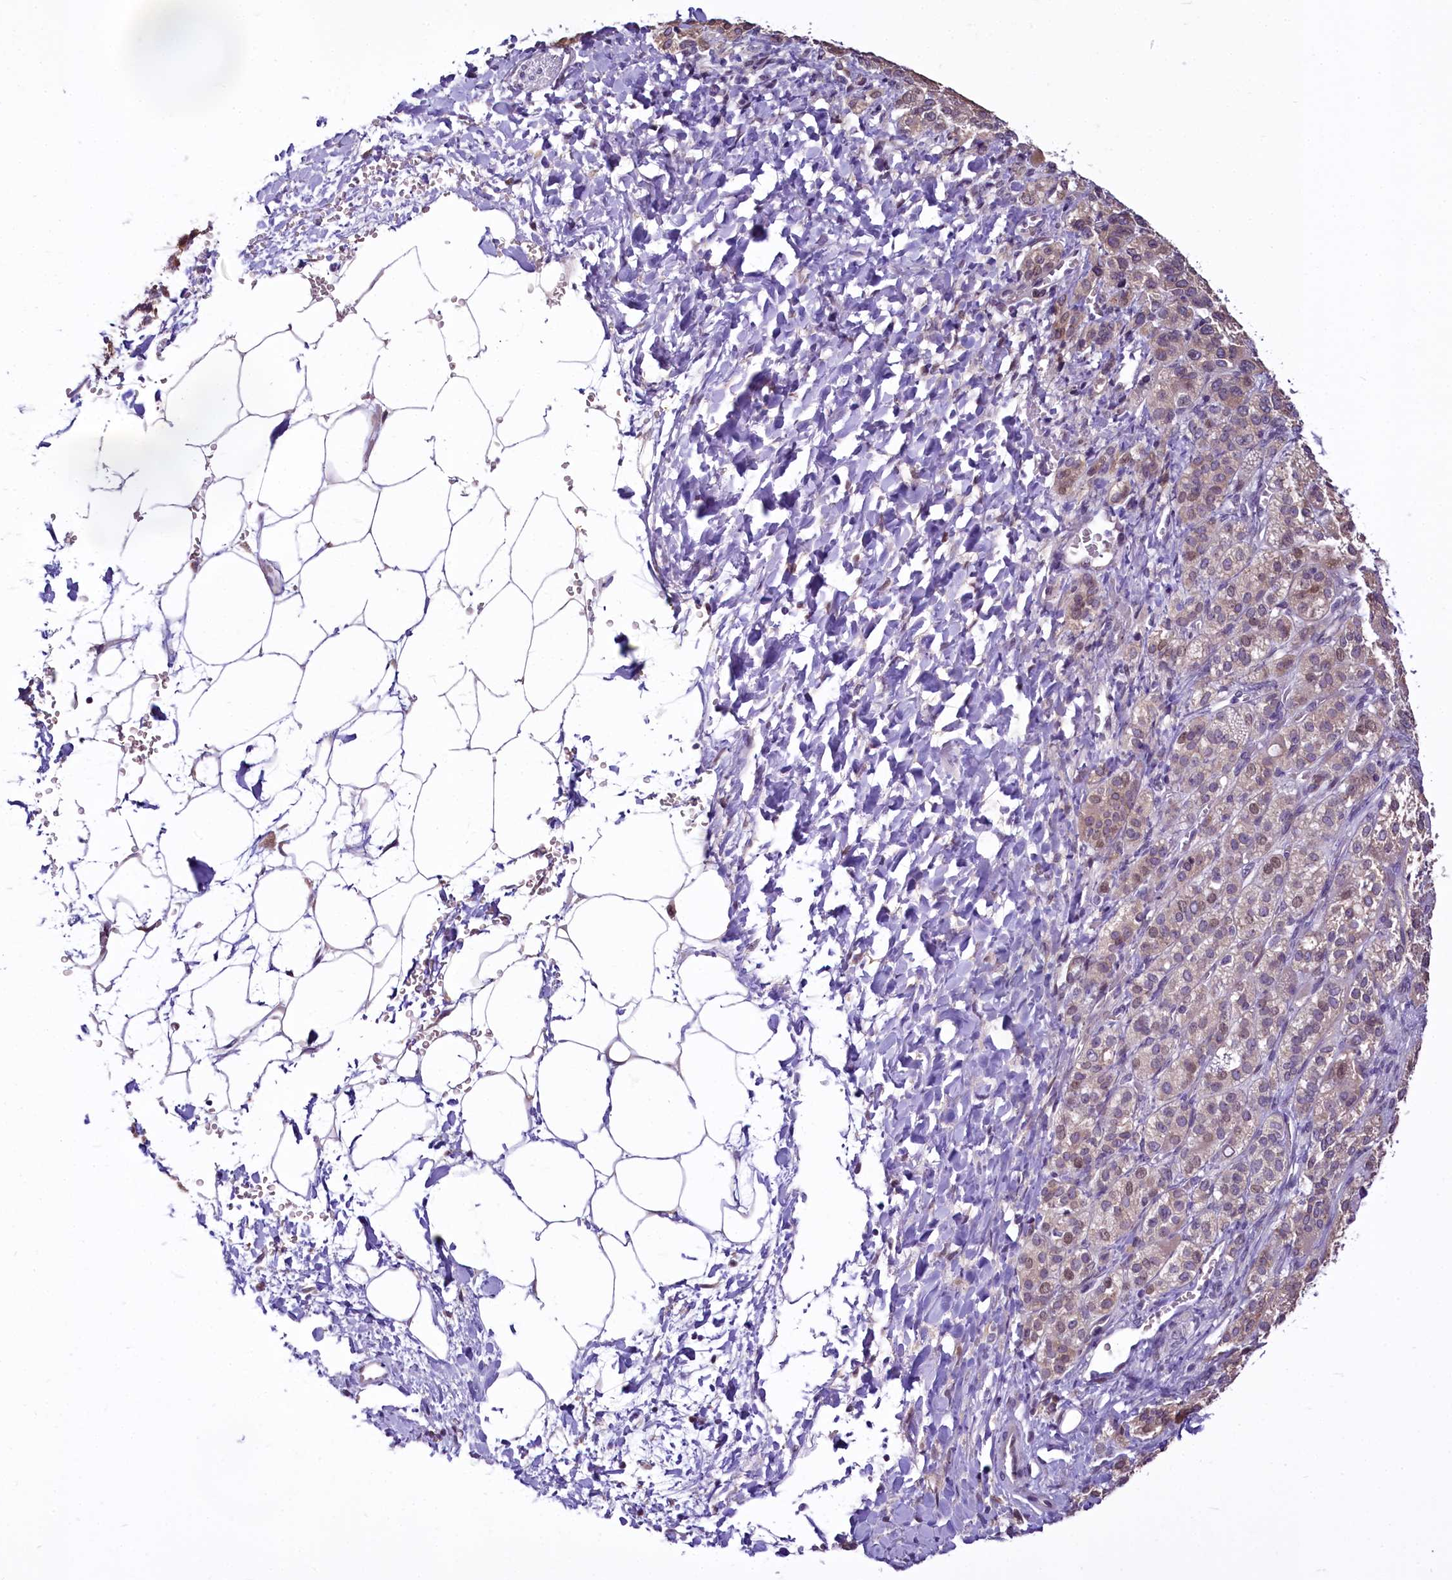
{"staining": {"intensity": "weak", "quantity": "<25%", "location": "cytoplasmic/membranous,nuclear"}, "tissue": "adrenal gland", "cell_type": "Glandular cells", "image_type": "normal", "snomed": [{"axis": "morphology", "description": "Normal tissue, NOS"}, {"axis": "topography", "description": "Adrenal gland"}], "caption": "Immunohistochemistry micrograph of unremarkable adrenal gland stained for a protein (brown), which displays no staining in glandular cells. The staining is performed using DAB (3,3'-diaminobenzidine) brown chromogen with nuclei counter-stained in using hematoxylin.", "gene": "BANK1", "patient": {"sex": "female", "age": 57}}